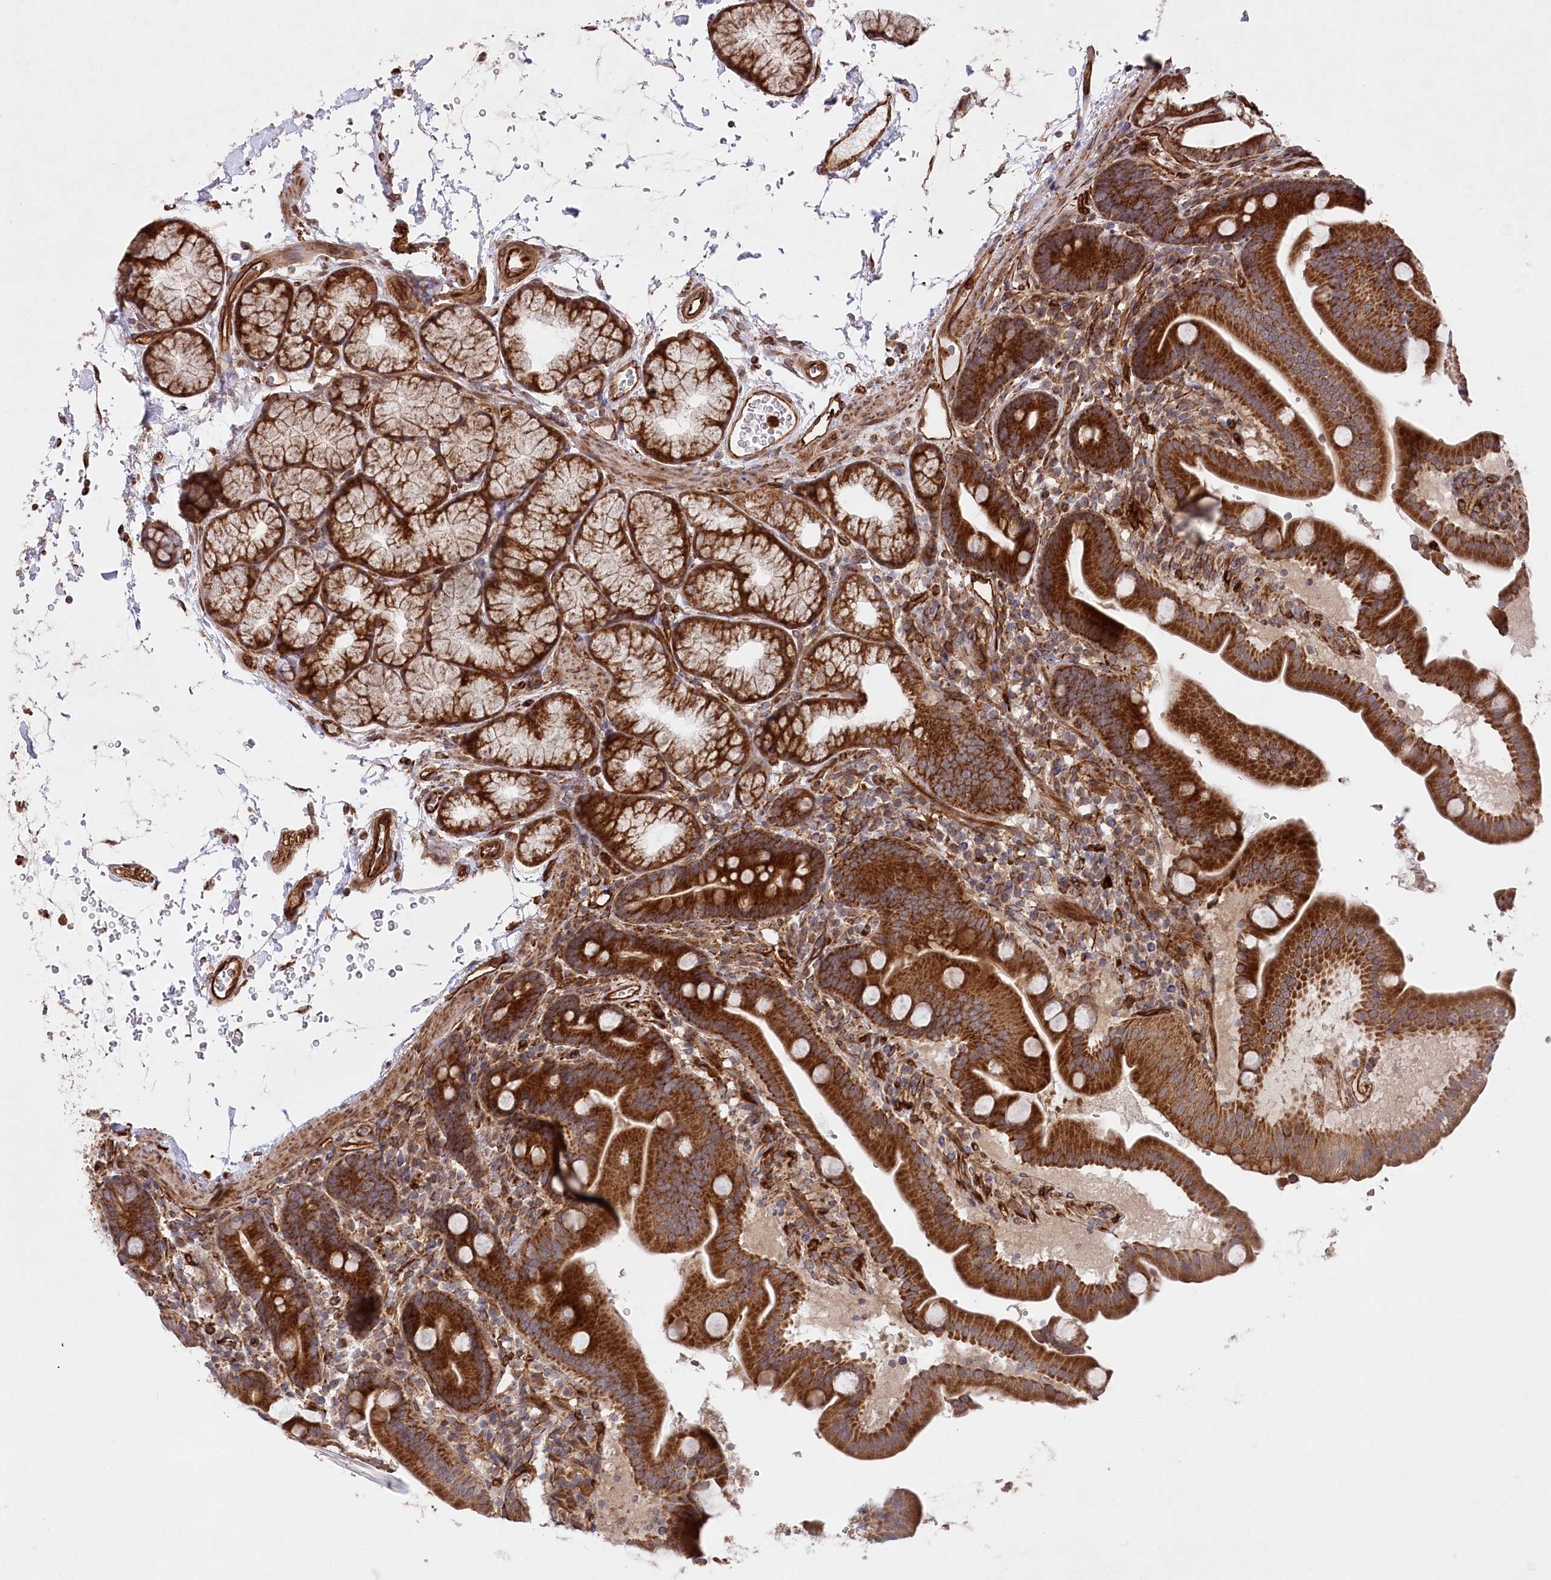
{"staining": {"intensity": "strong", "quantity": ">75%", "location": "cytoplasmic/membranous"}, "tissue": "duodenum", "cell_type": "Glandular cells", "image_type": "normal", "snomed": [{"axis": "morphology", "description": "Normal tissue, NOS"}, {"axis": "topography", "description": "Duodenum"}], "caption": "DAB immunohistochemical staining of normal duodenum demonstrates strong cytoplasmic/membranous protein staining in approximately >75% of glandular cells. (IHC, brightfield microscopy, high magnification).", "gene": "MTPAP", "patient": {"sex": "male", "age": 54}}